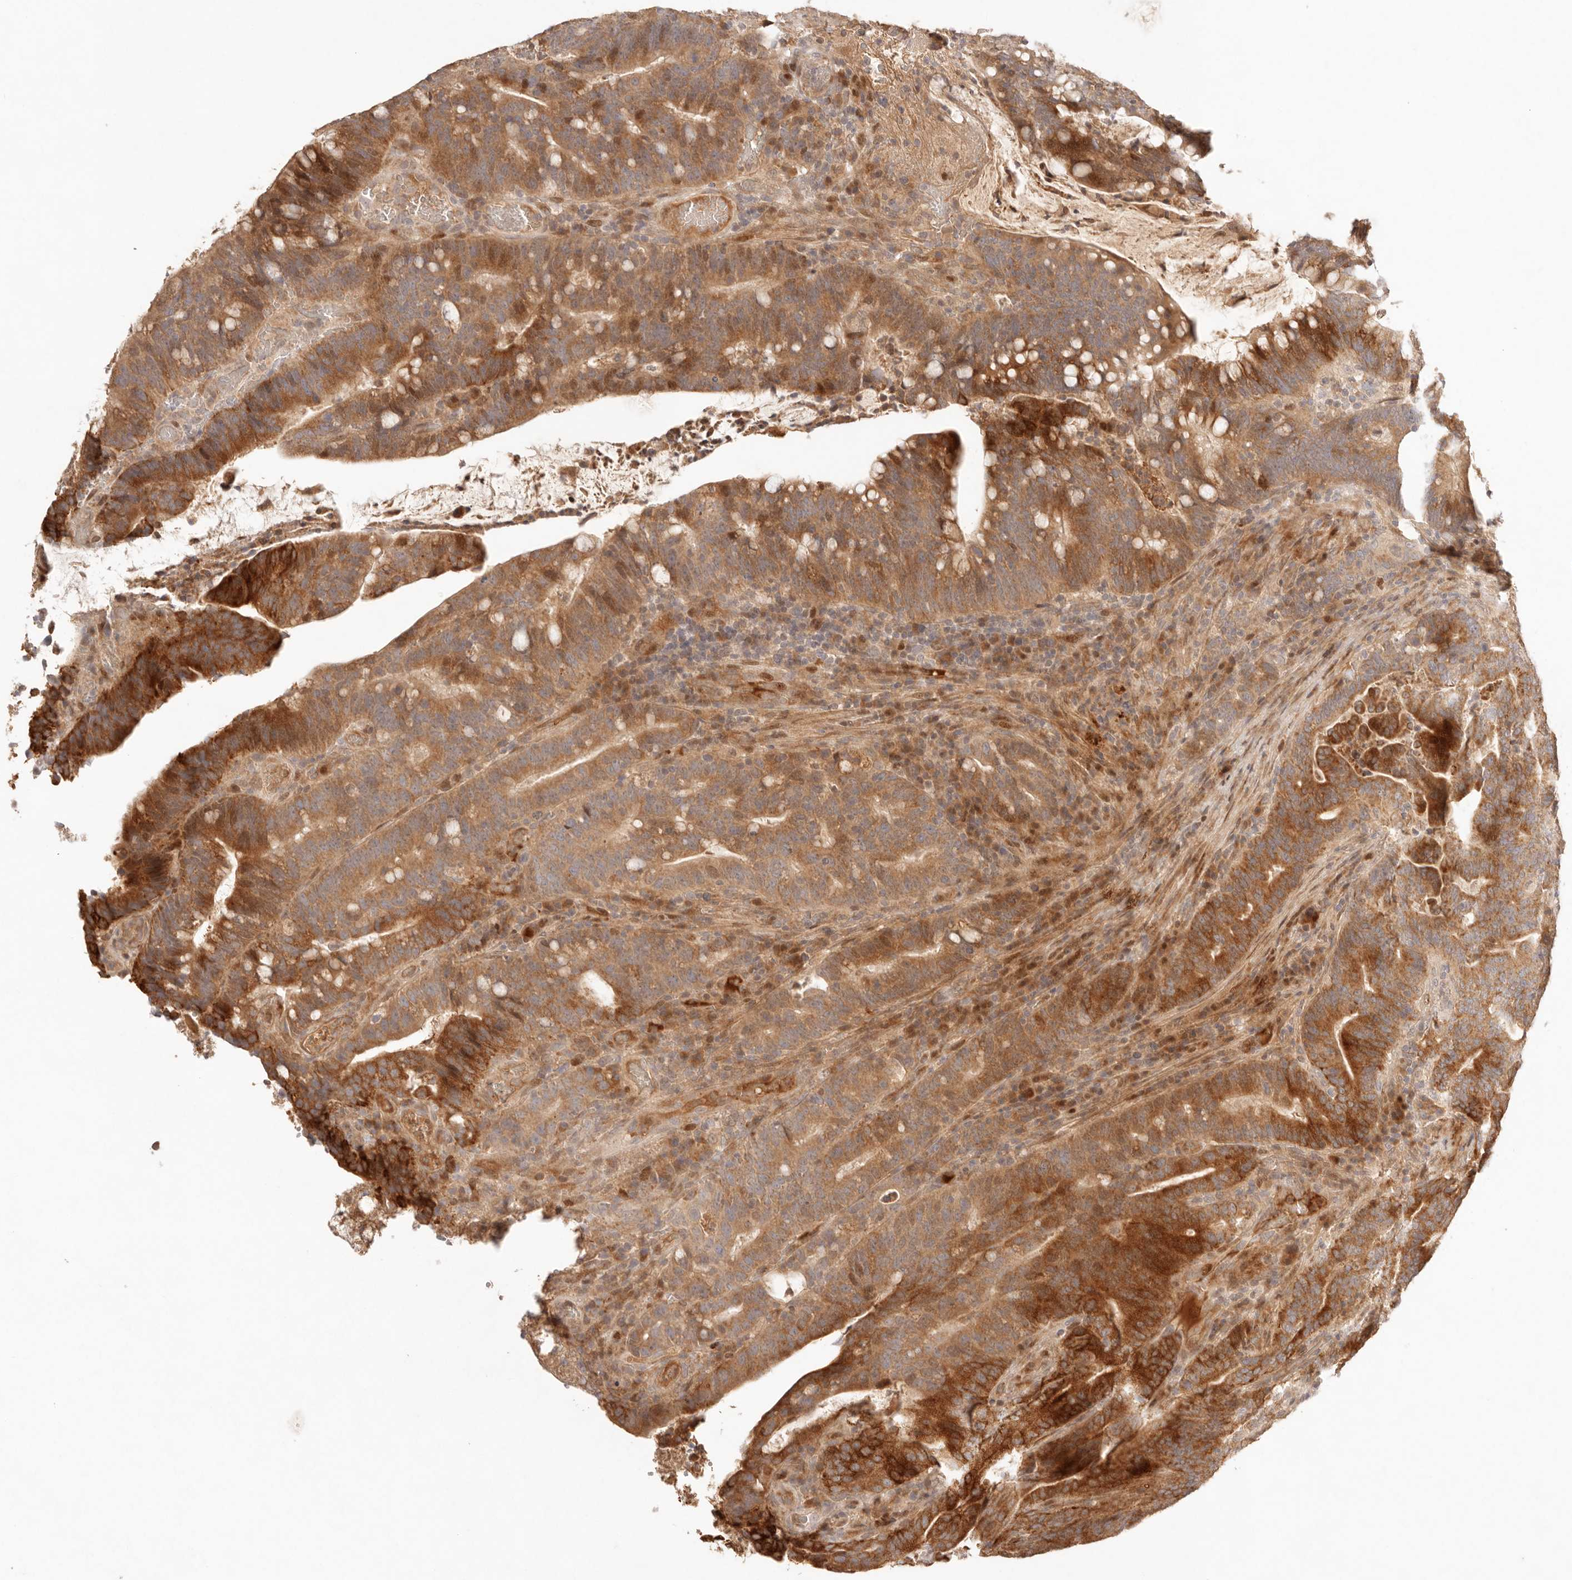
{"staining": {"intensity": "strong", "quantity": ">75%", "location": "cytoplasmic/membranous"}, "tissue": "colorectal cancer", "cell_type": "Tumor cells", "image_type": "cancer", "snomed": [{"axis": "morphology", "description": "Adenocarcinoma, NOS"}, {"axis": "topography", "description": "Colon"}], "caption": "Brown immunohistochemical staining in colorectal cancer (adenocarcinoma) exhibits strong cytoplasmic/membranous positivity in about >75% of tumor cells. The staining was performed using DAB, with brown indicating positive protein expression. Nuclei are stained blue with hematoxylin.", "gene": "PHLDA3", "patient": {"sex": "female", "age": 66}}